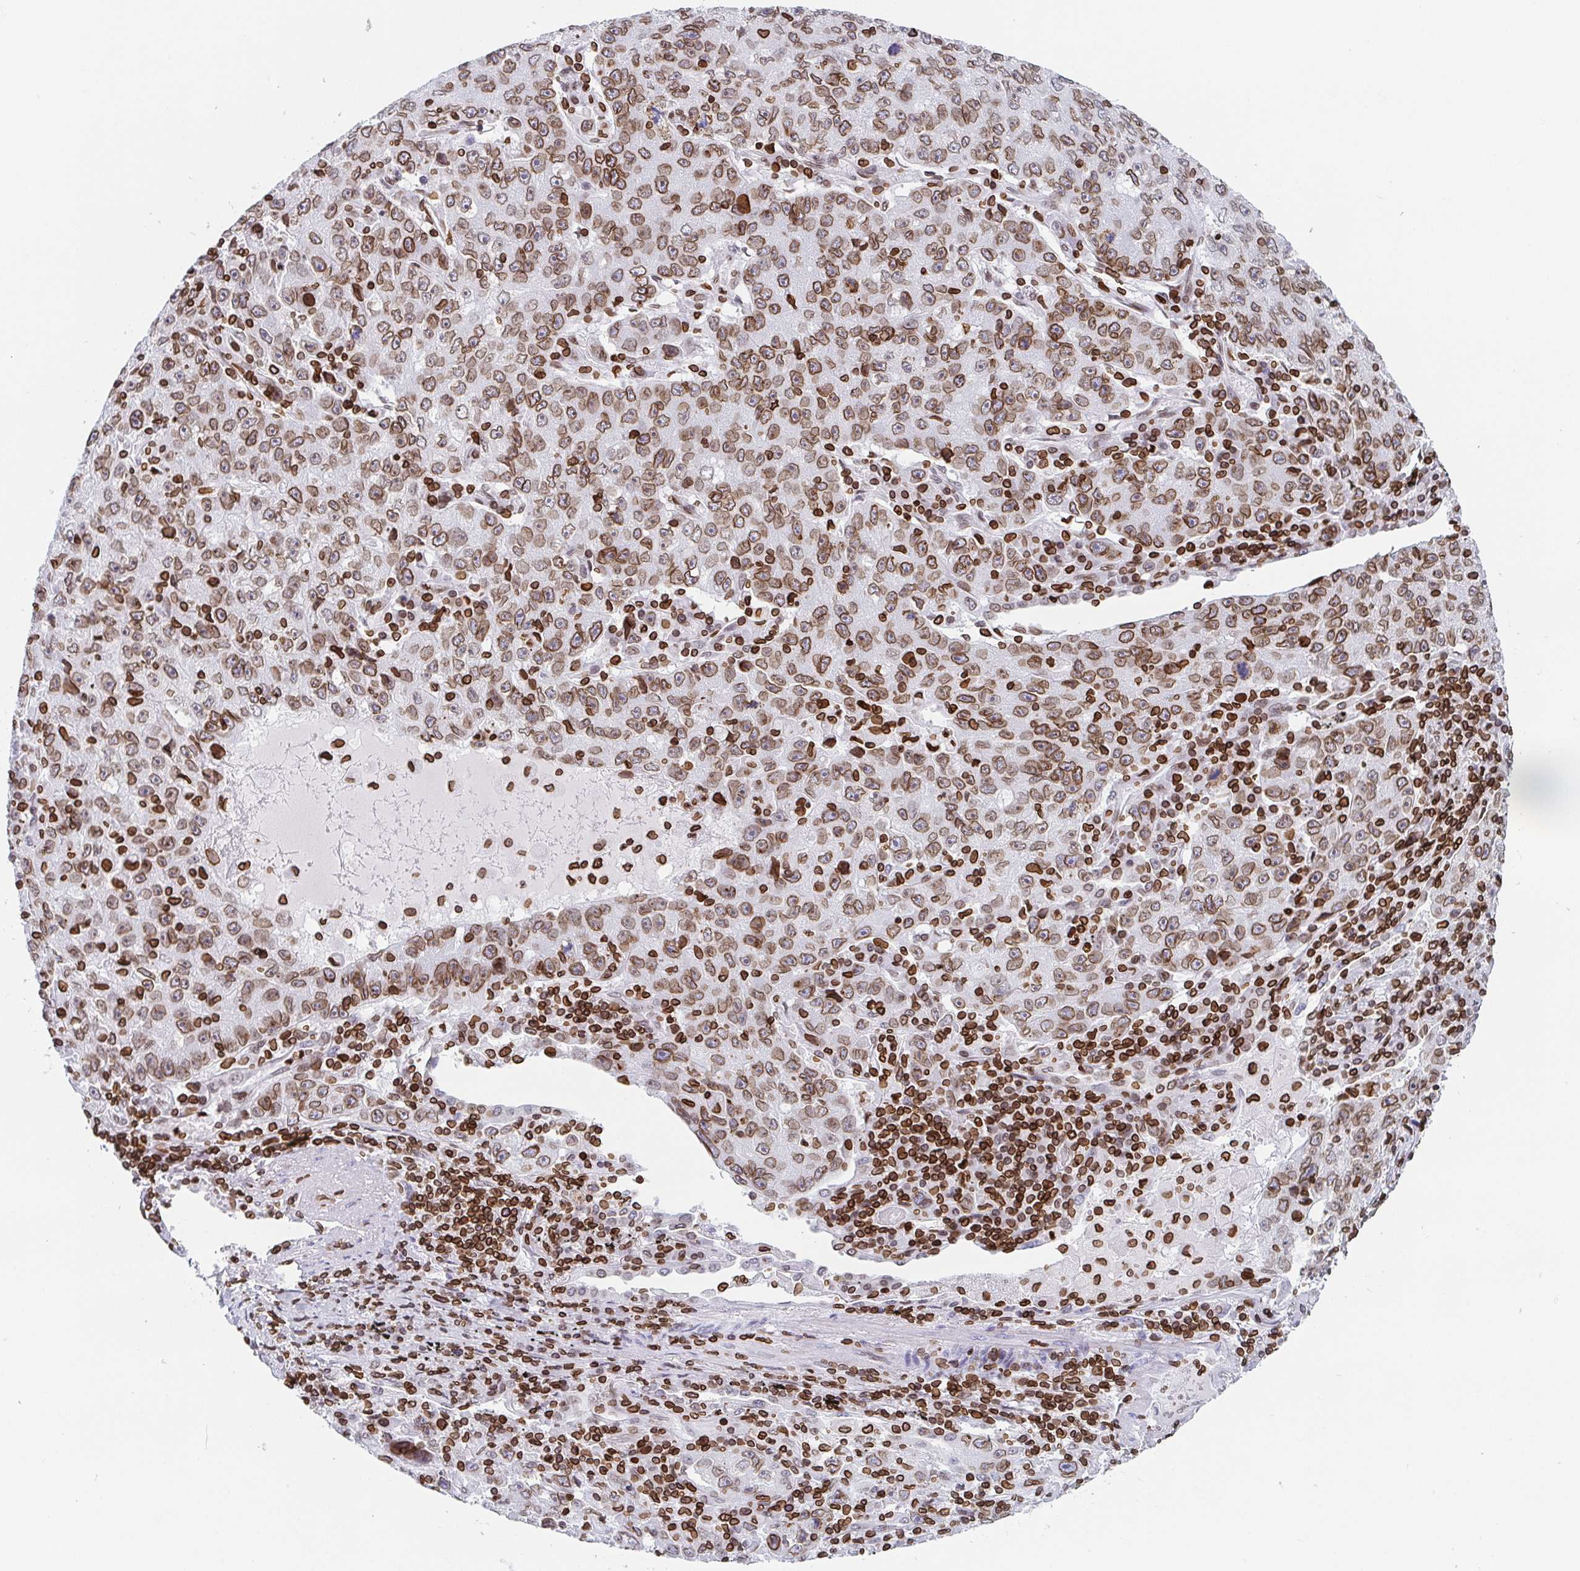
{"staining": {"intensity": "moderate", "quantity": ">75%", "location": "cytoplasmic/membranous,nuclear"}, "tissue": "lung cancer", "cell_type": "Tumor cells", "image_type": "cancer", "snomed": [{"axis": "morphology", "description": "Normal morphology"}, {"axis": "morphology", "description": "Adenocarcinoma, NOS"}, {"axis": "topography", "description": "Lymph node"}, {"axis": "topography", "description": "Lung"}], "caption": "Immunohistochemistry of lung adenocarcinoma demonstrates medium levels of moderate cytoplasmic/membranous and nuclear staining in about >75% of tumor cells. The protein is shown in brown color, while the nuclei are stained blue.", "gene": "BTBD7", "patient": {"sex": "female", "age": 57}}